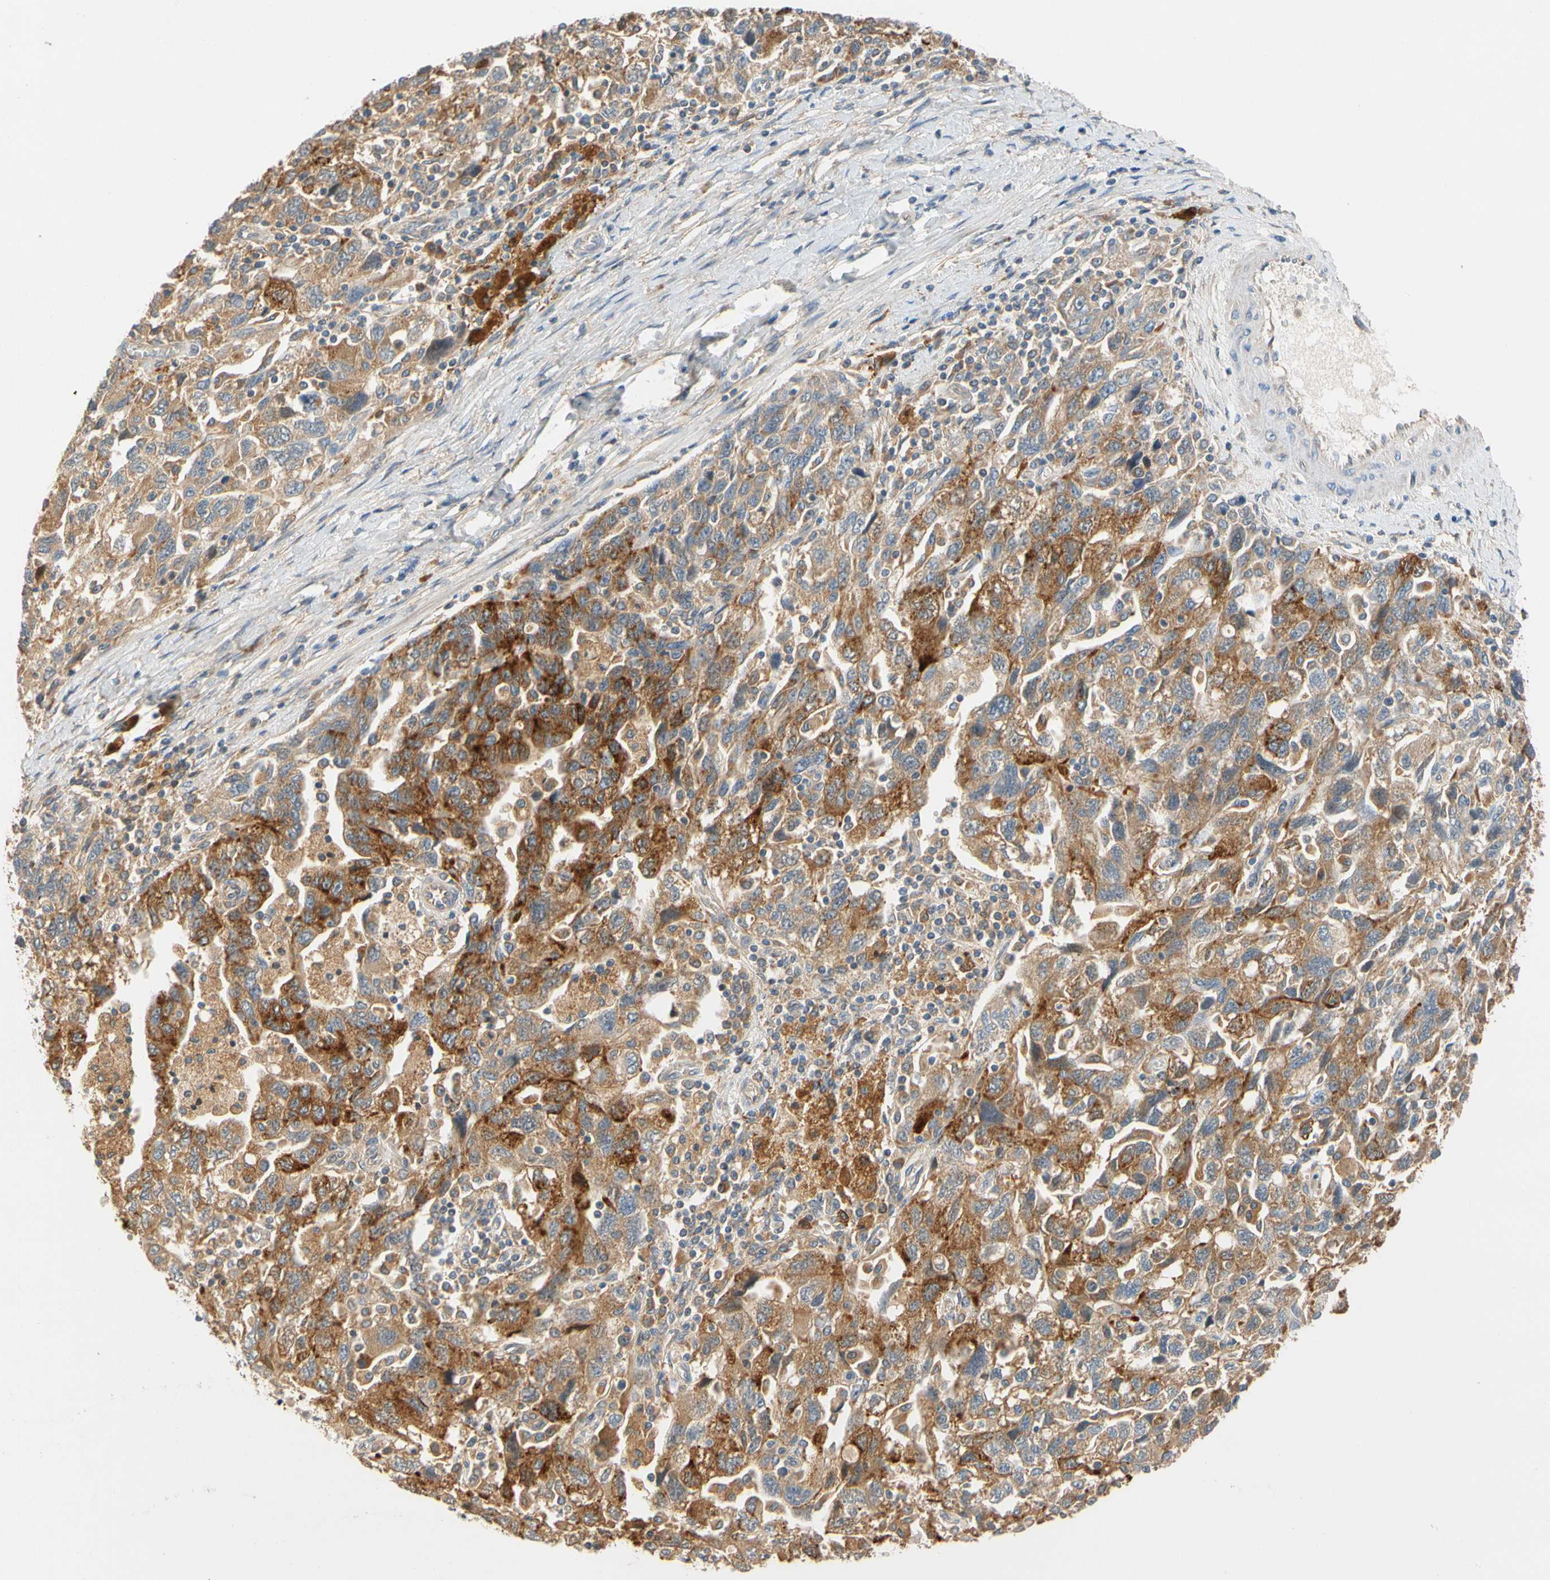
{"staining": {"intensity": "strong", "quantity": "25%-75%", "location": "cytoplasmic/membranous"}, "tissue": "ovarian cancer", "cell_type": "Tumor cells", "image_type": "cancer", "snomed": [{"axis": "morphology", "description": "Carcinoma, NOS"}, {"axis": "morphology", "description": "Cystadenocarcinoma, serous, NOS"}, {"axis": "topography", "description": "Ovary"}], "caption": "Serous cystadenocarcinoma (ovarian) was stained to show a protein in brown. There is high levels of strong cytoplasmic/membranous expression in about 25%-75% of tumor cells.", "gene": "USP46", "patient": {"sex": "female", "age": 69}}